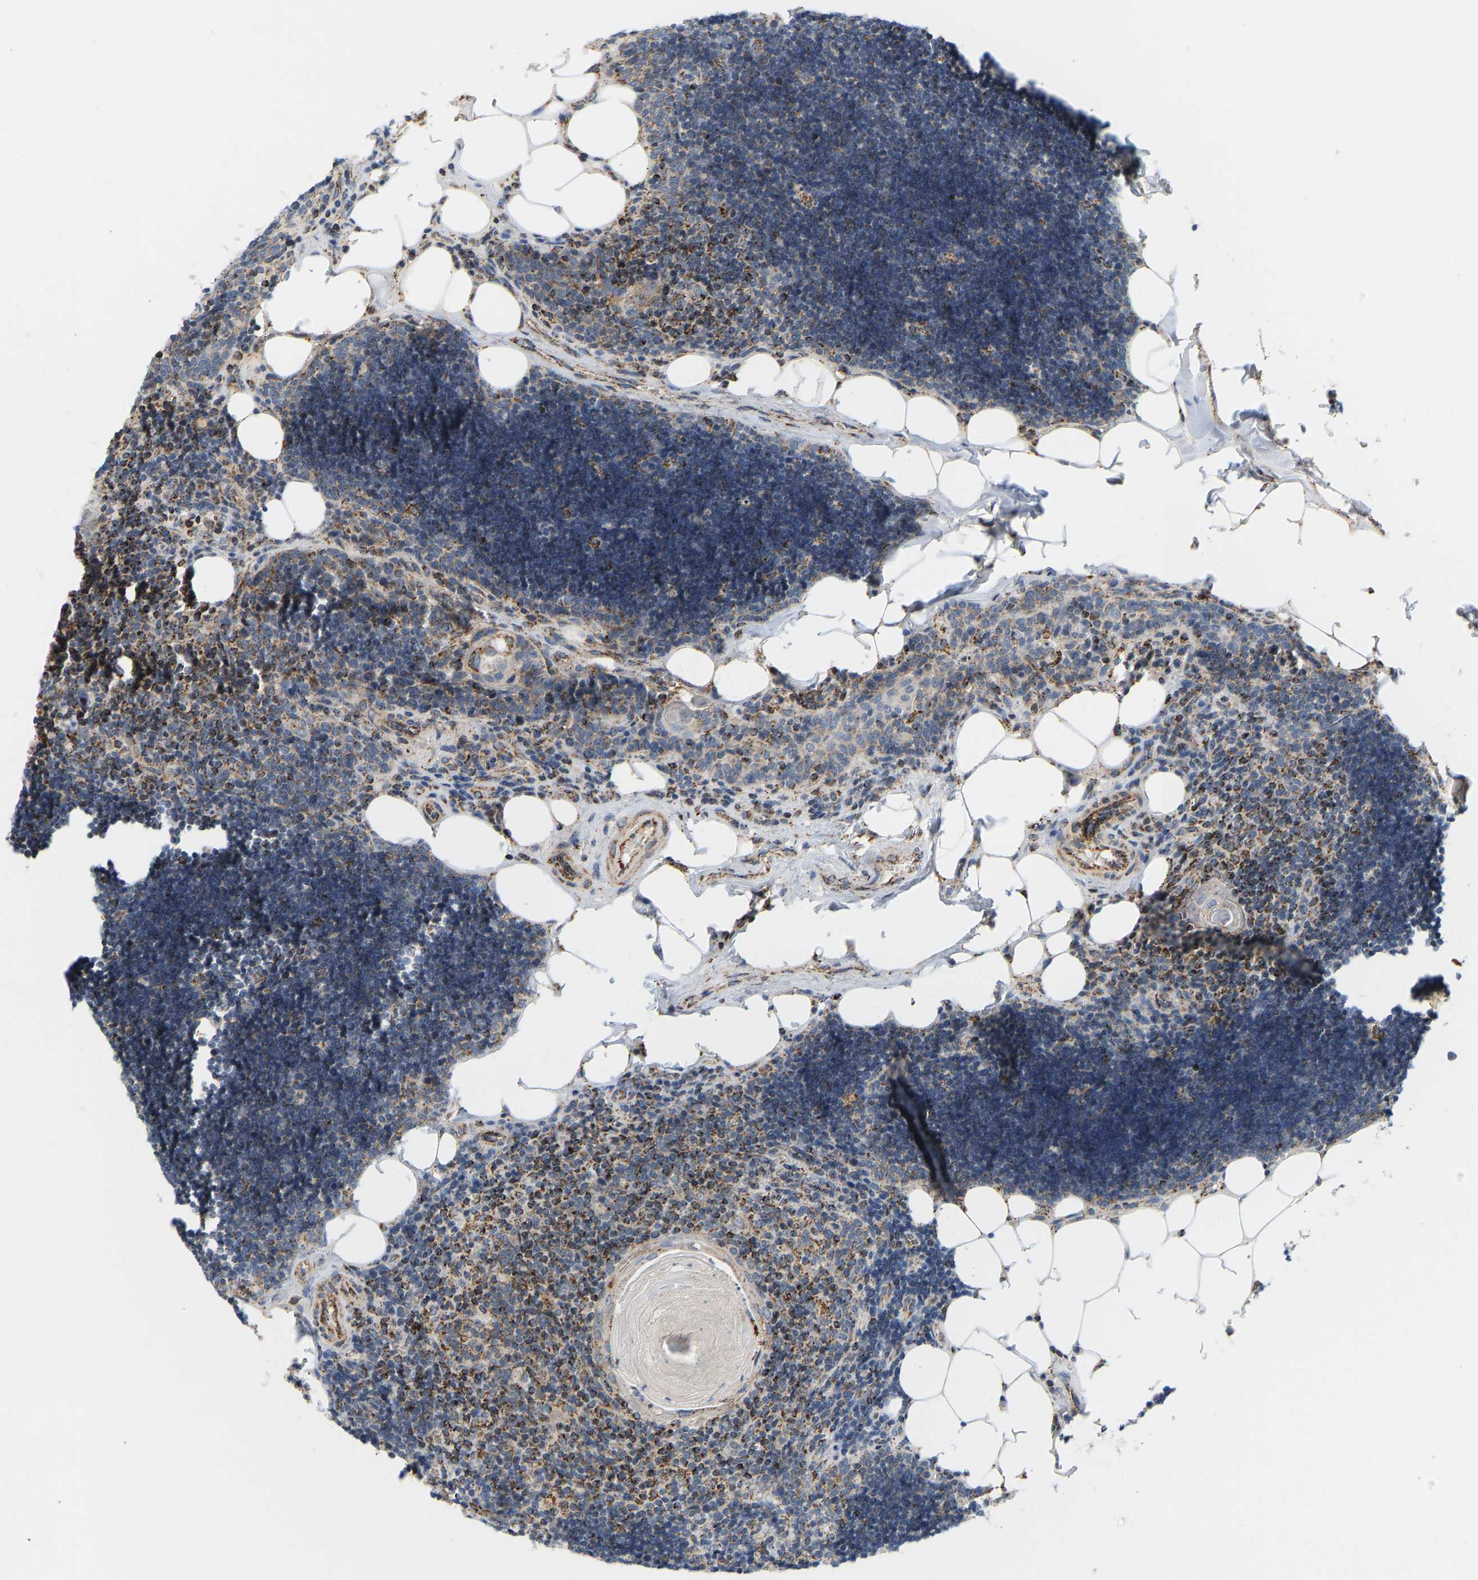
{"staining": {"intensity": "strong", "quantity": "25%-75%", "location": "cytoplasmic/membranous"}, "tissue": "lymph node", "cell_type": "Germinal center cells", "image_type": "normal", "snomed": [{"axis": "morphology", "description": "Normal tissue, NOS"}, {"axis": "topography", "description": "Lymph node"}], "caption": "Protein analysis of unremarkable lymph node demonstrates strong cytoplasmic/membranous staining in approximately 25%-75% of germinal center cells. The staining was performed using DAB to visualize the protein expression in brown, while the nuclei were stained in blue with hematoxylin (Magnification: 20x).", "gene": "GPSM2", "patient": {"sex": "male", "age": 33}}